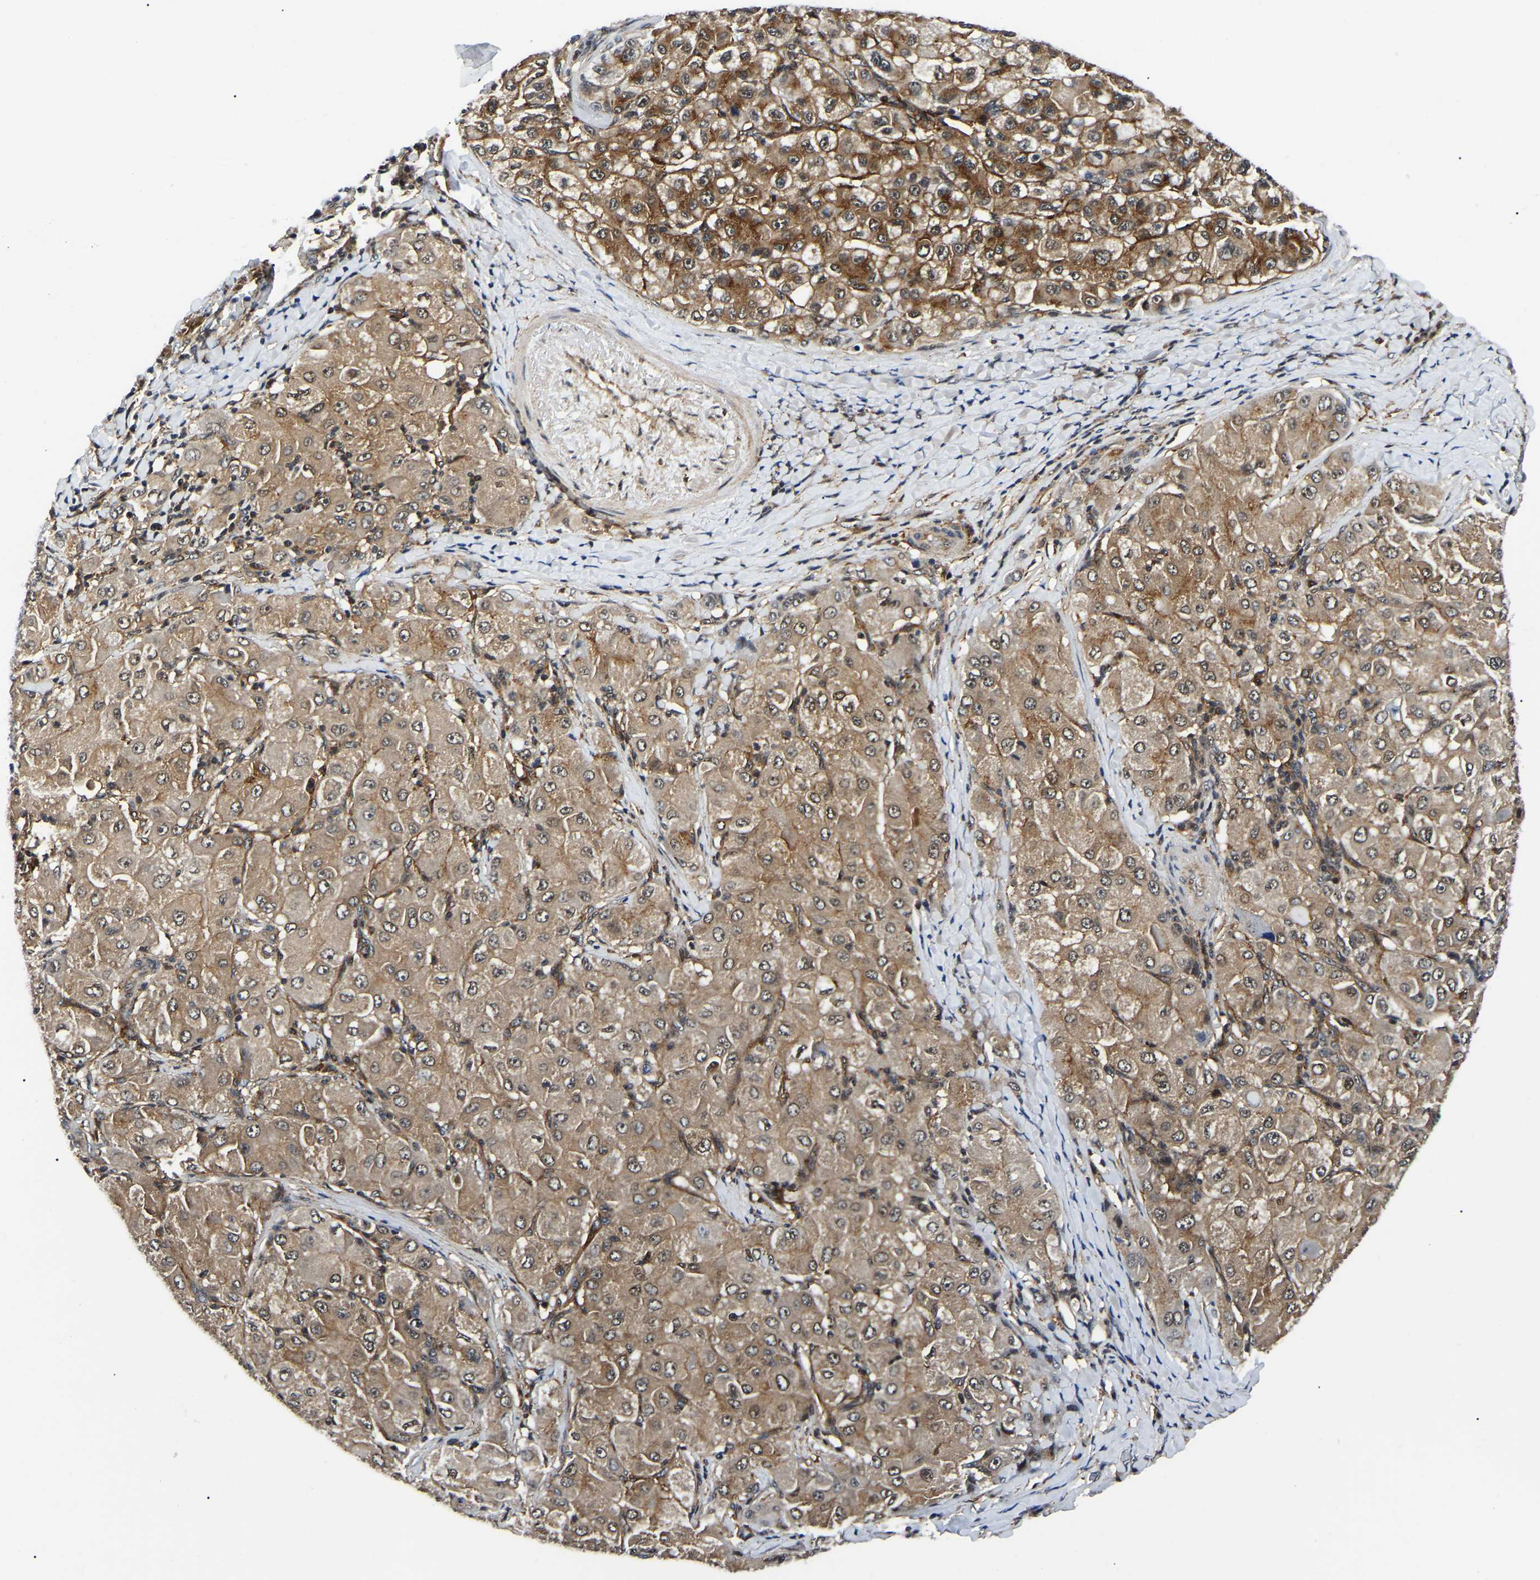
{"staining": {"intensity": "moderate", "quantity": ">75%", "location": "cytoplasmic/membranous"}, "tissue": "liver cancer", "cell_type": "Tumor cells", "image_type": "cancer", "snomed": [{"axis": "morphology", "description": "Carcinoma, Hepatocellular, NOS"}, {"axis": "topography", "description": "Liver"}], "caption": "High-power microscopy captured an immunohistochemistry (IHC) image of liver cancer (hepatocellular carcinoma), revealing moderate cytoplasmic/membranous expression in approximately >75% of tumor cells.", "gene": "RRP1B", "patient": {"sex": "male", "age": 80}}